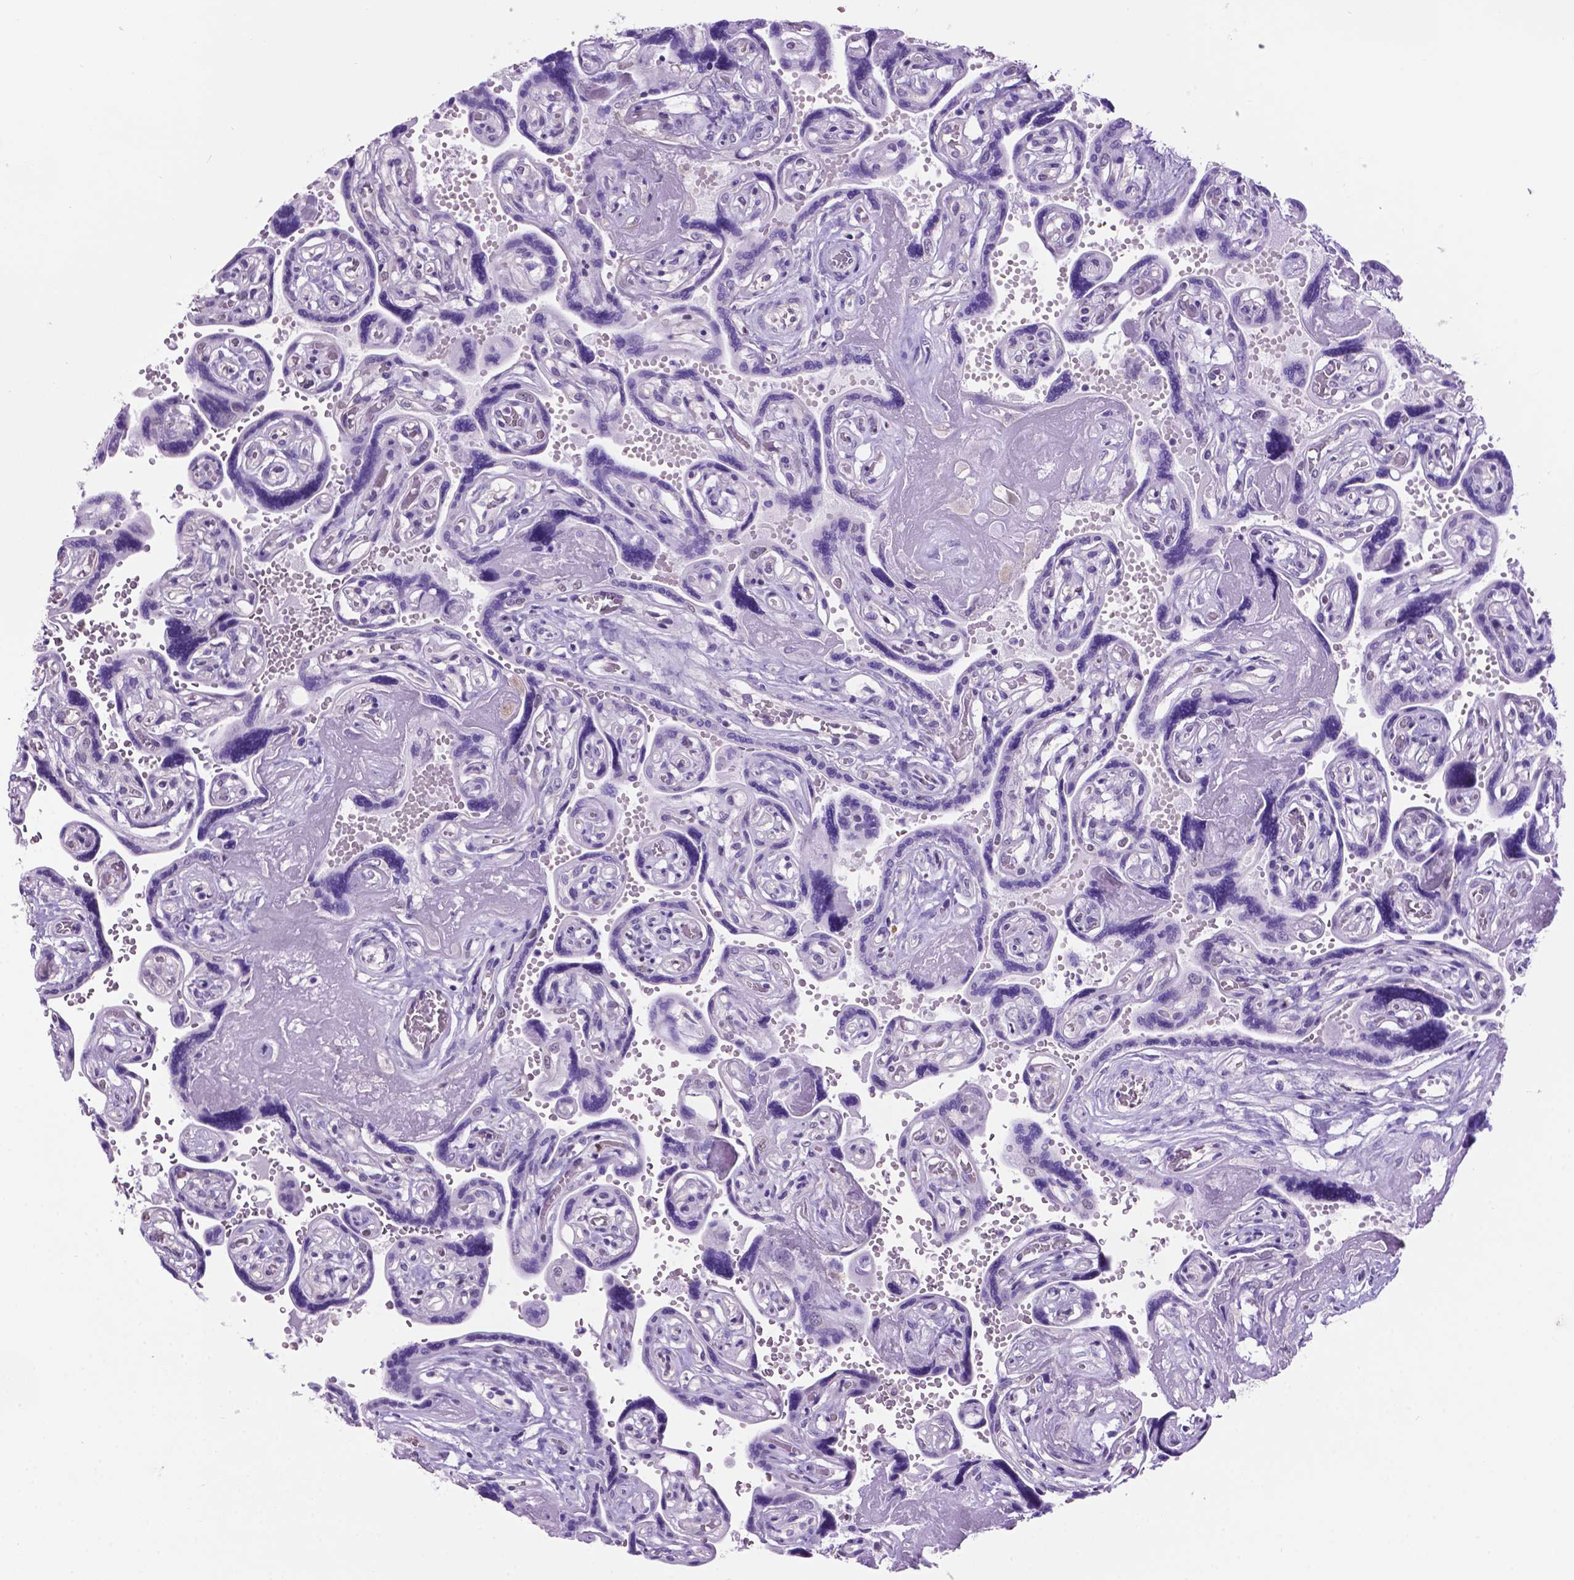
{"staining": {"intensity": "negative", "quantity": "none", "location": "none"}, "tissue": "placenta", "cell_type": "Decidual cells", "image_type": "normal", "snomed": [{"axis": "morphology", "description": "Normal tissue, NOS"}, {"axis": "topography", "description": "Placenta"}], "caption": "Immunohistochemical staining of unremarkable human placenta shows no significant positivity in decidual cells. (Brightfield microscopy of DAB immunohistochemistry (IHC) at high magnification).", "gene": "SPDYA", "patient": {"sex": "female", "age": 32}}